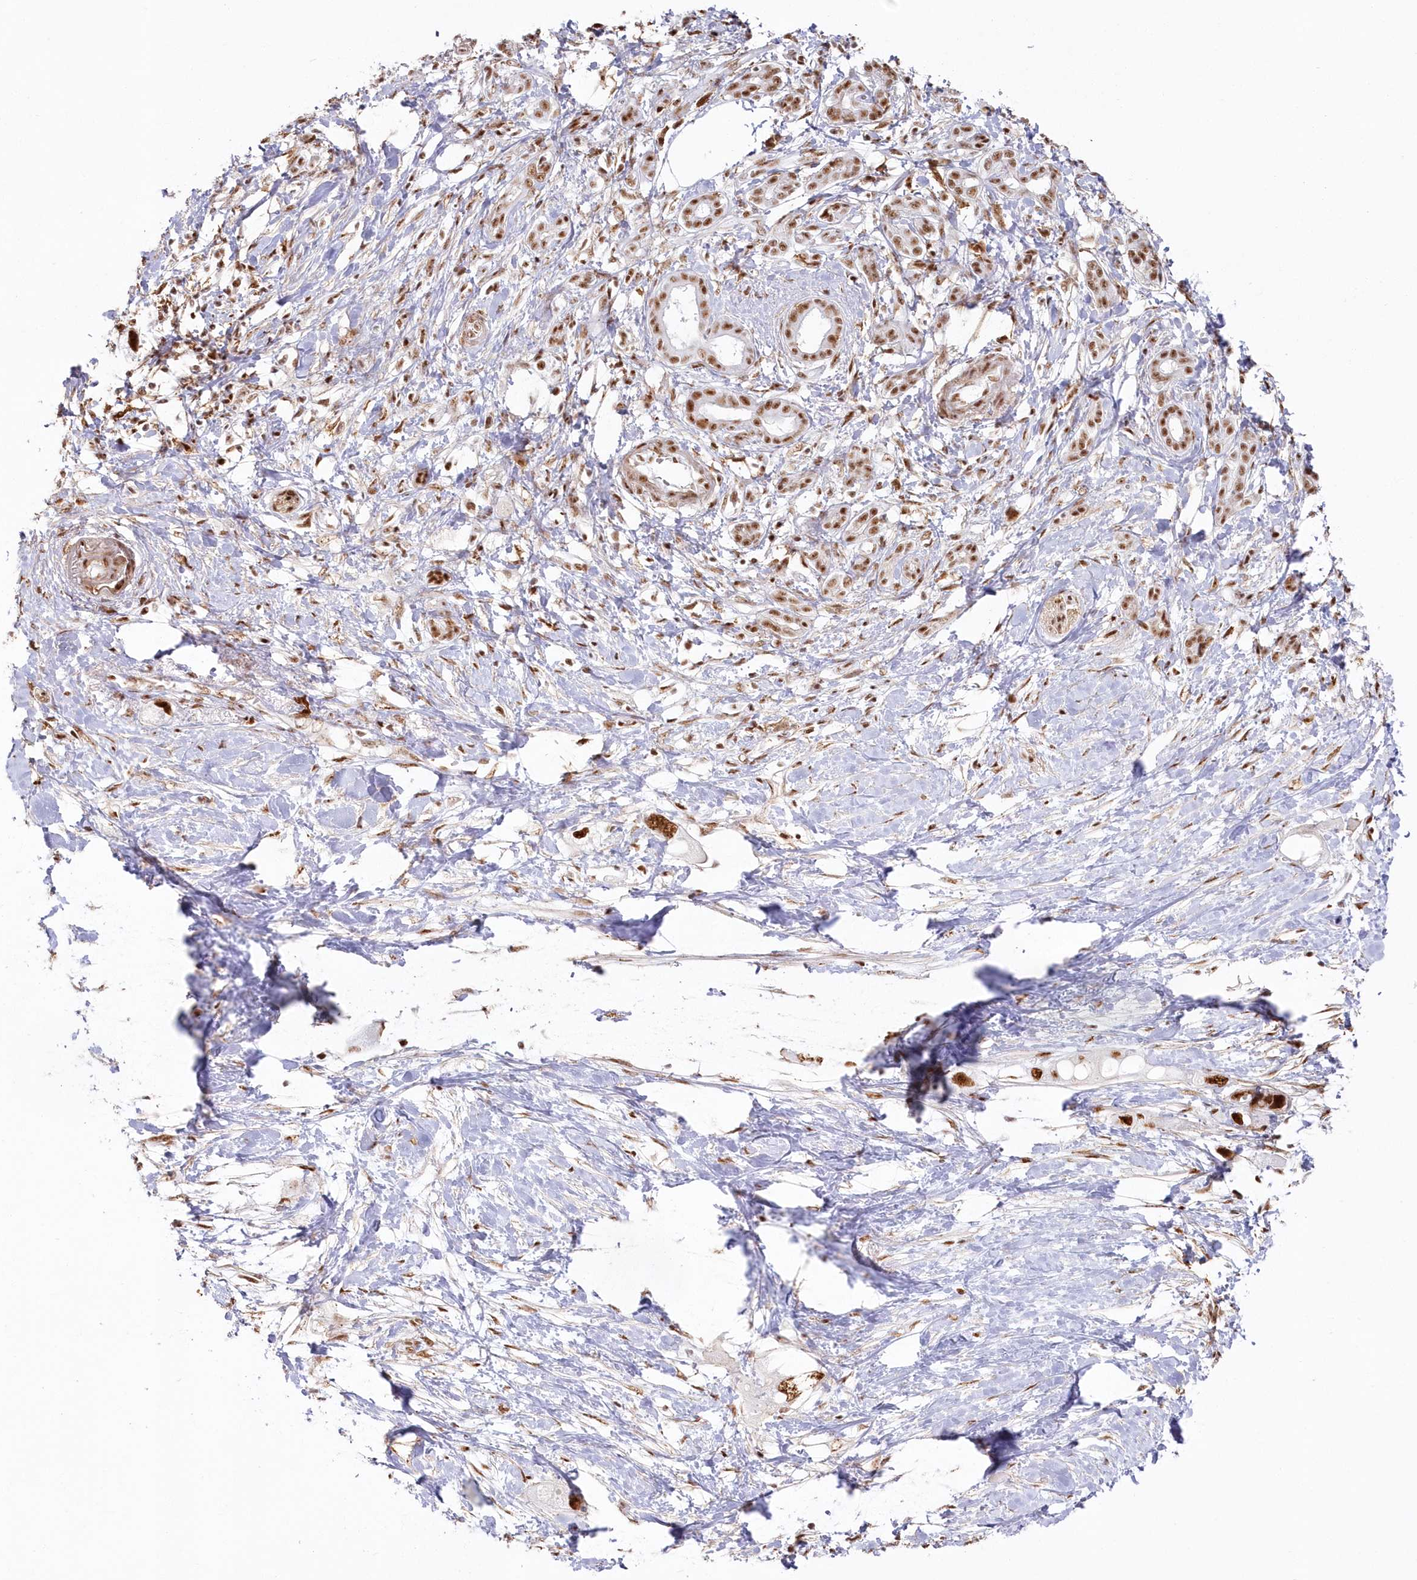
{"staining": {"intensity": "strong", "quantity": ">75%", "location": "nuclear"}, "tissue": "pancreatic cancer", "cell_type": "Tumor cells", "image_type": "cancer", "snomed": [{"axis": "morphology", "description": "Adenocarcinoma, NOS"}, {"axis": "topography", "description": "Pancreas"}], "caption": "DAB (3,3'-diaminobenzidine) immunohistochemical staining of human pancreatic cancer (adenocarcinoma) displays strong nuclear protein staining in approximately >75% of tumor cells.", "gene": "DDX46", "patient": {"sex": "female", "age": 56}}